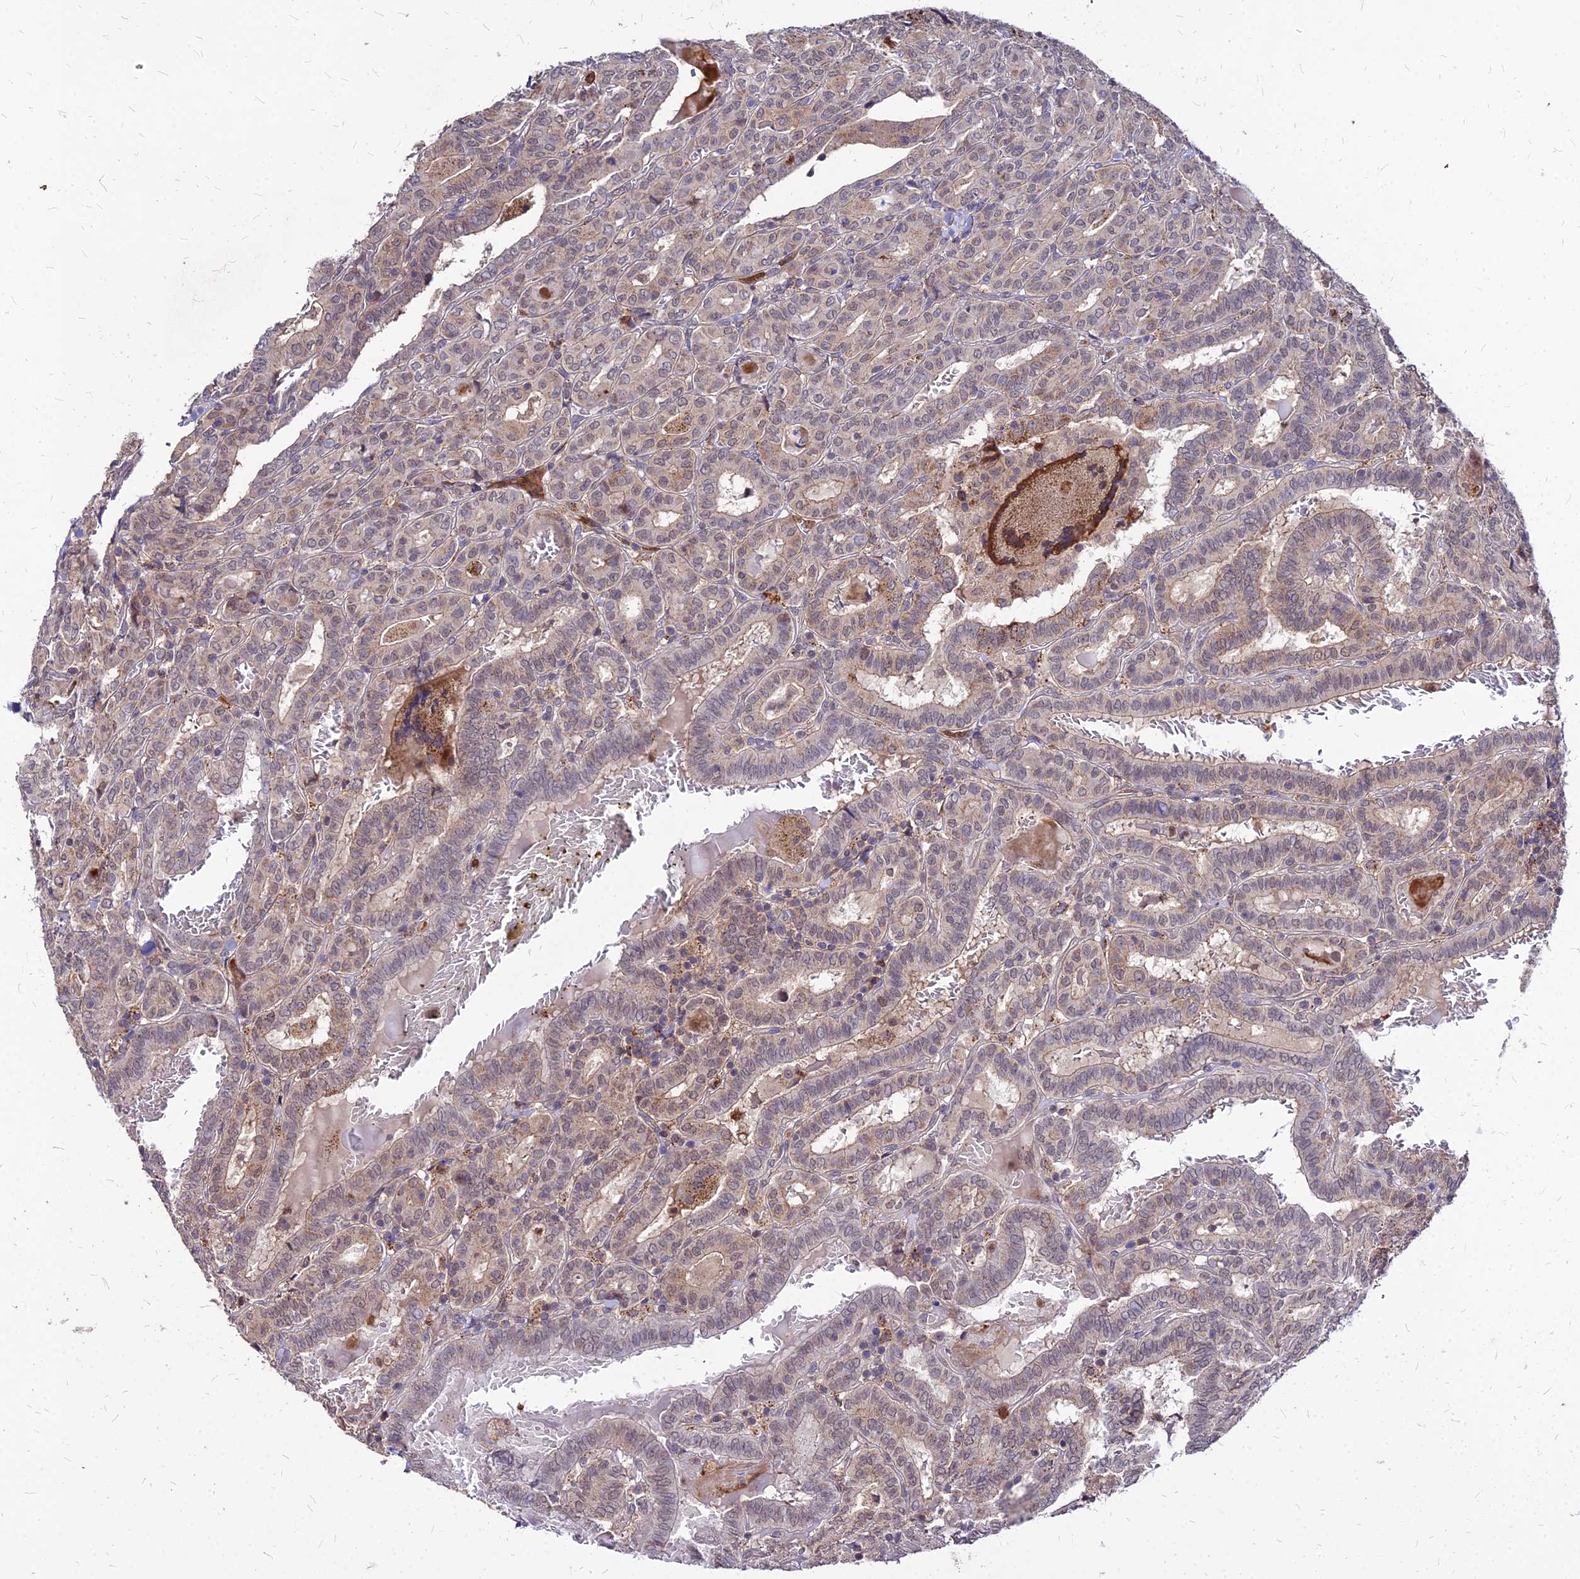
{"staining": {"intensity": "weak", "quantity": "25%-75%", "location": "nuclear"}, "tissue": "thyroid cancer", "cell_type": "Tumor cells", "image_type": "cancer", "snomed": [{"axis": "morphology", "description": "Papillary adenocarcinoma, NOS"}, {"axis": "topography", "description": "Thyroid gland"}], "caption": "Brown immunohistochemical staining in papillary adenocarcinoma (thyroid) reveals weak nuclear expression in approximately 25%-75% of tumor cells.", "gene": "APBA3", "patient": {"sex": "female", "age": 72}}